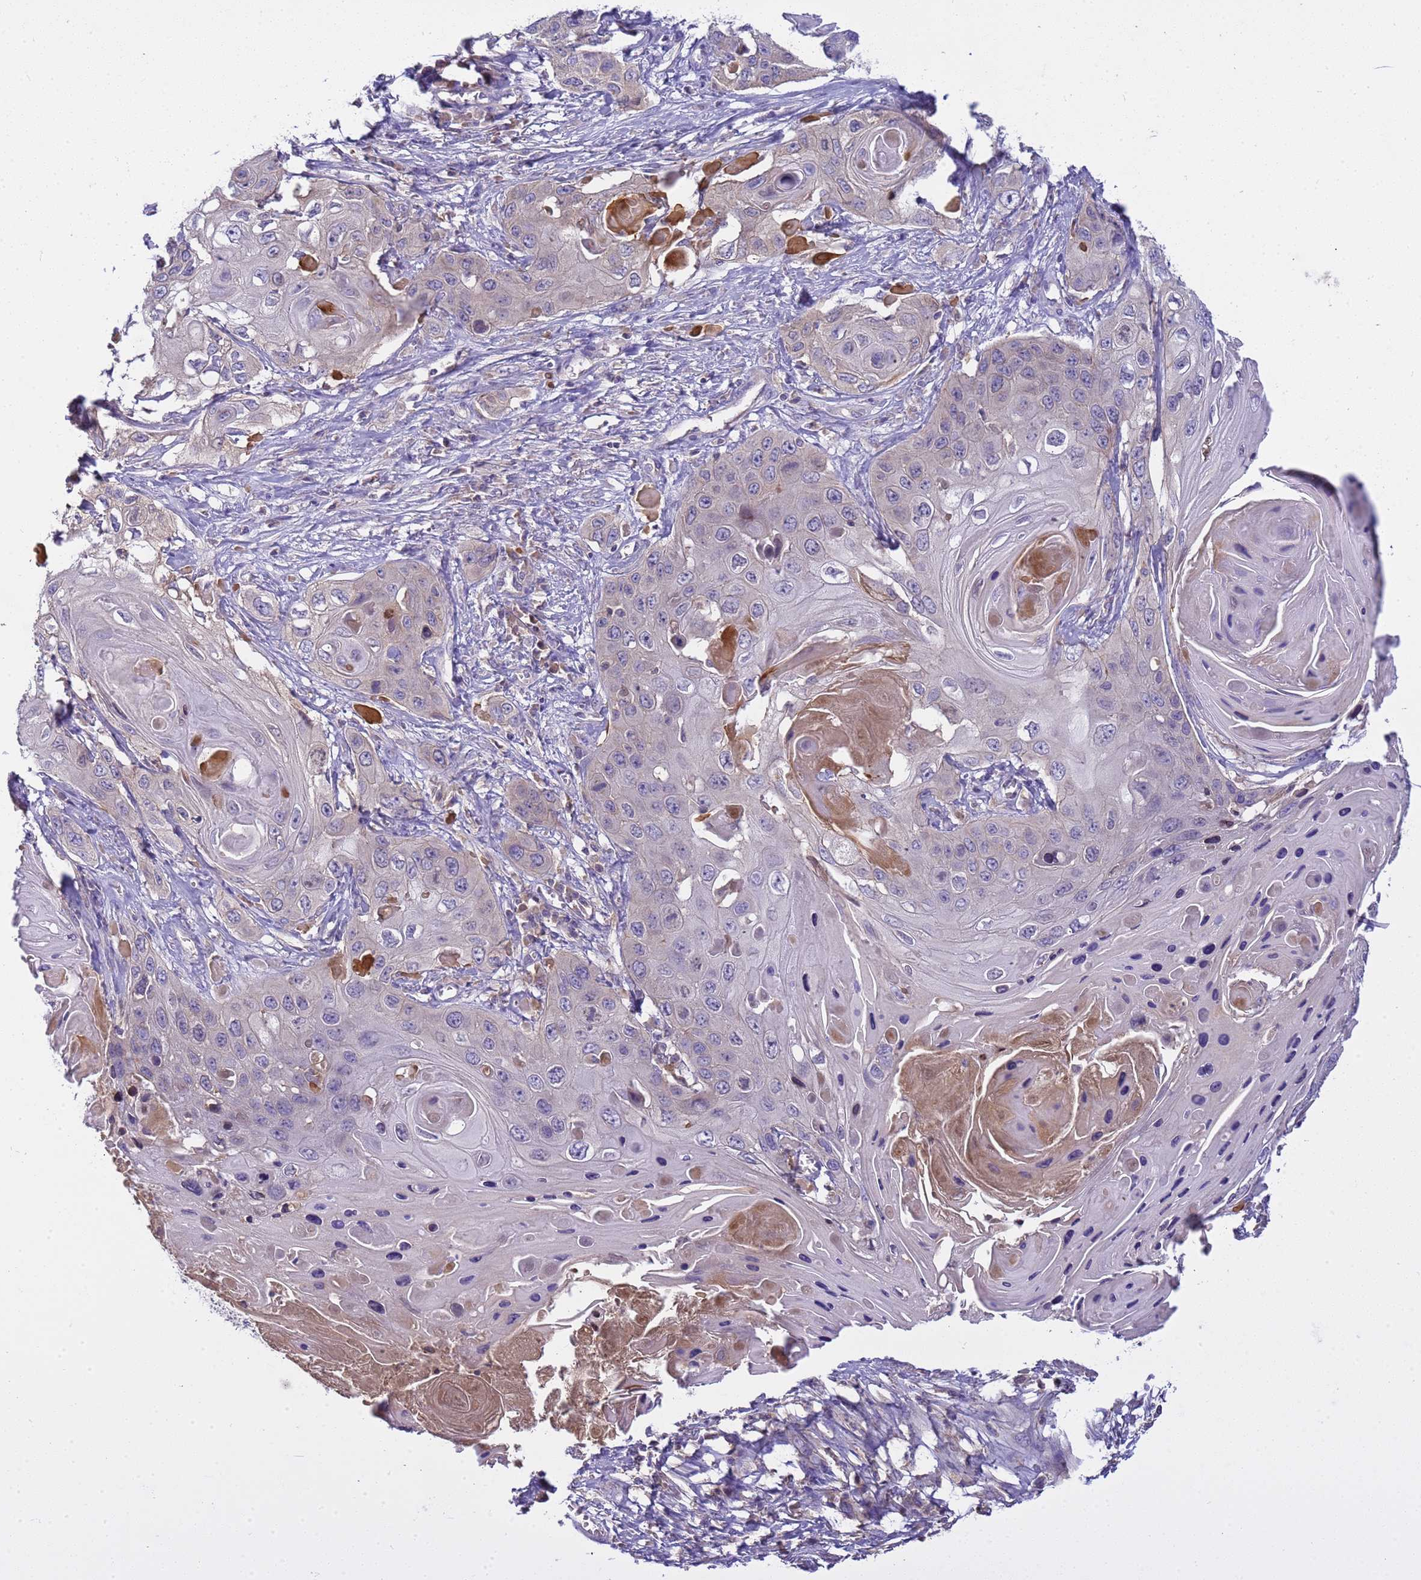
{"staining": {"intensity": "negative", "quantity": "none", "location": "none"}, "tissue": "skin cancer", "cell_type": "Tumor cells", "image_type": "cancer", "snomed": [{"axis": "morphology", "description": "Squamous cell carcinoma, NOS"}, {"axis": "topography", "description": "Skin"}], "caption": "Immunohistochemistry (IHC) micrograph of human skin cancer stained for a protein (brown), which shows no staining in tumor cells.", "gene": "PLCXD3", "patient": {"sex": "male", "age": 55}}